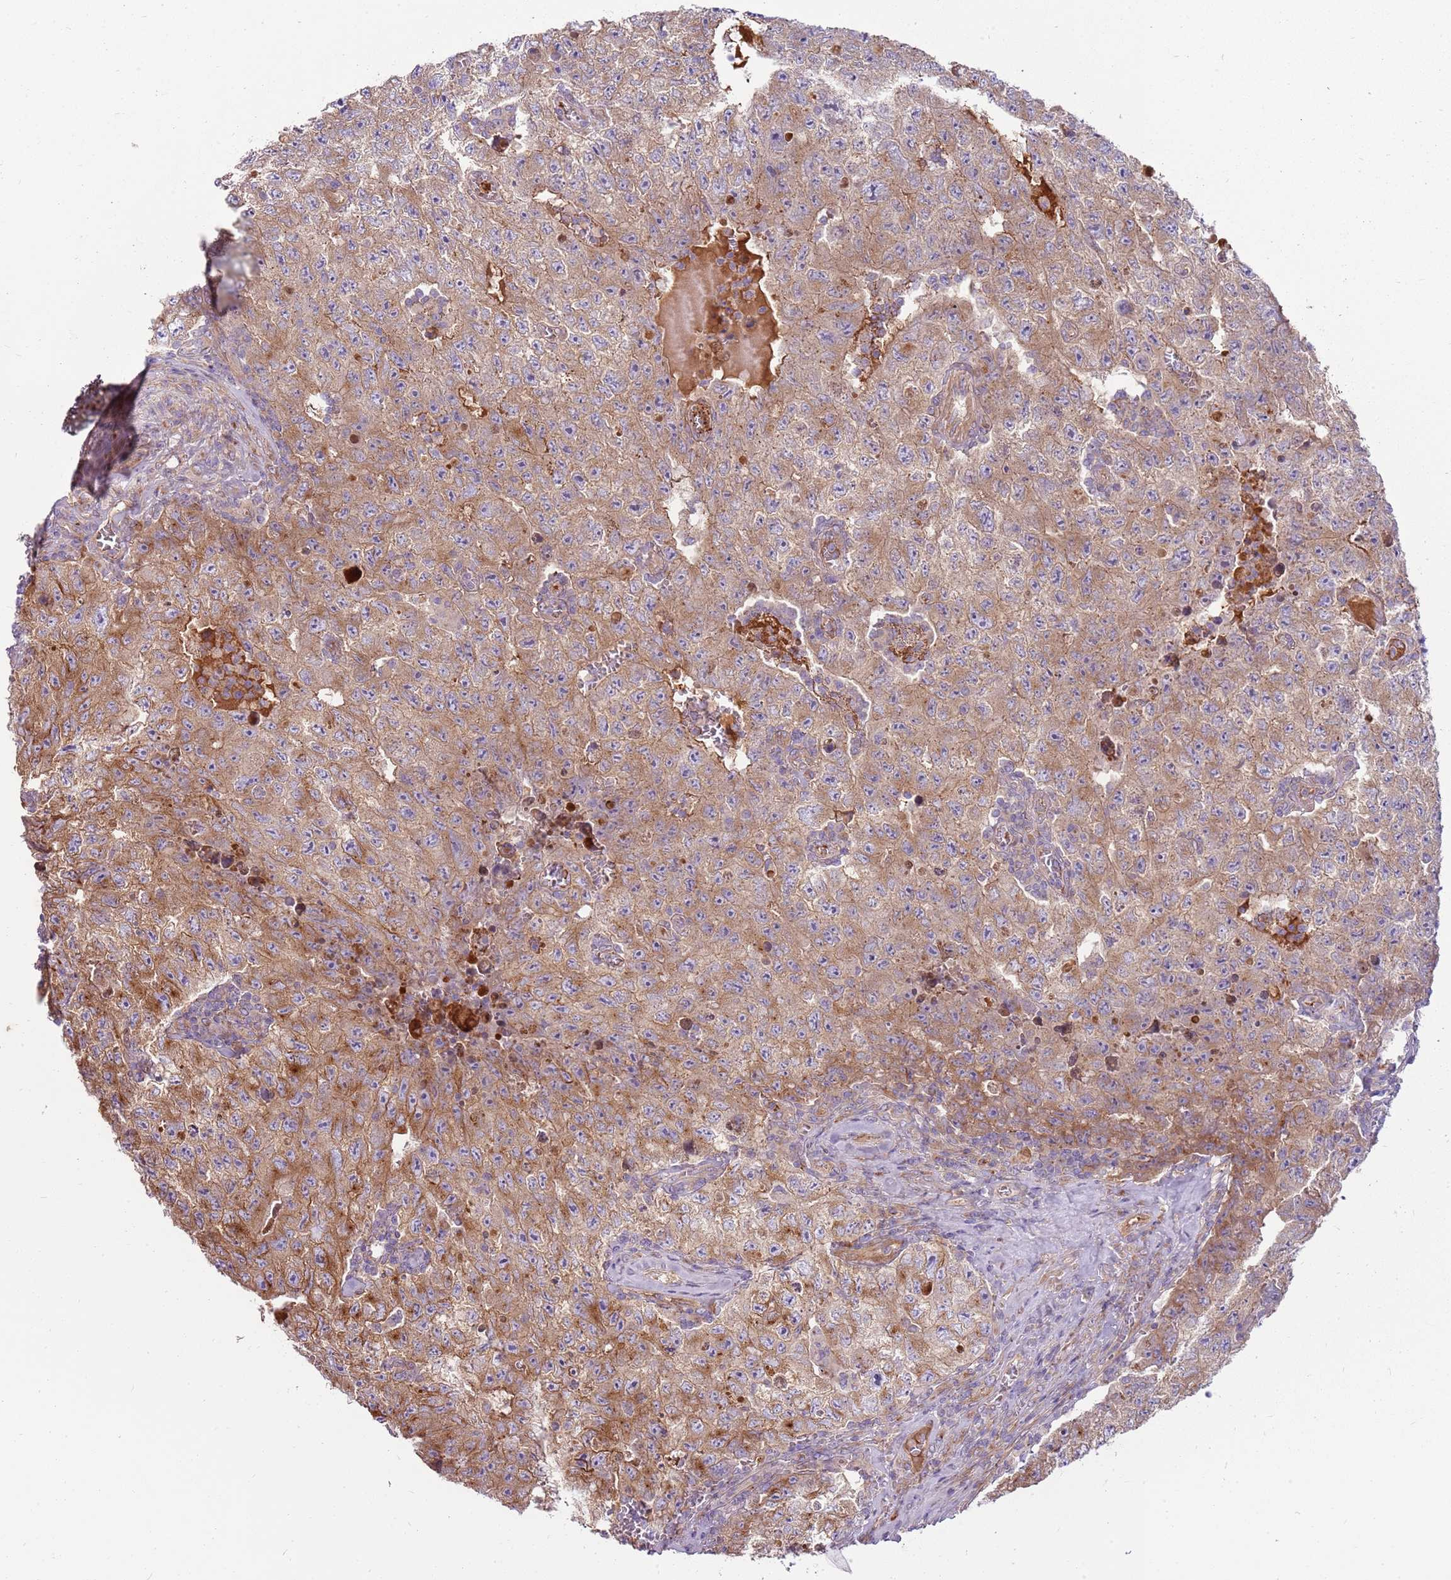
{"staining": {"intensity": "moderate", "quantity": ">75%", "location": "cytoplasmic/membranous"}, "tissue": "testis cancer", "cell_type": "Tumor cells", "image_type": "cancer", "snomed": [{"axis": "morphology", "description": "Carcinoma, Embryonal, NOS"}, {"axis": "topography", "description": "Testis"}], "caption": "This micrograph exhibits IHC staining of testis cancer, with medium moderate cytoplasmic/membranous positivity in approximately >75% of tumor cells.", "gene": "EMC1", "patient": {"sex": "male", "age": 17}}